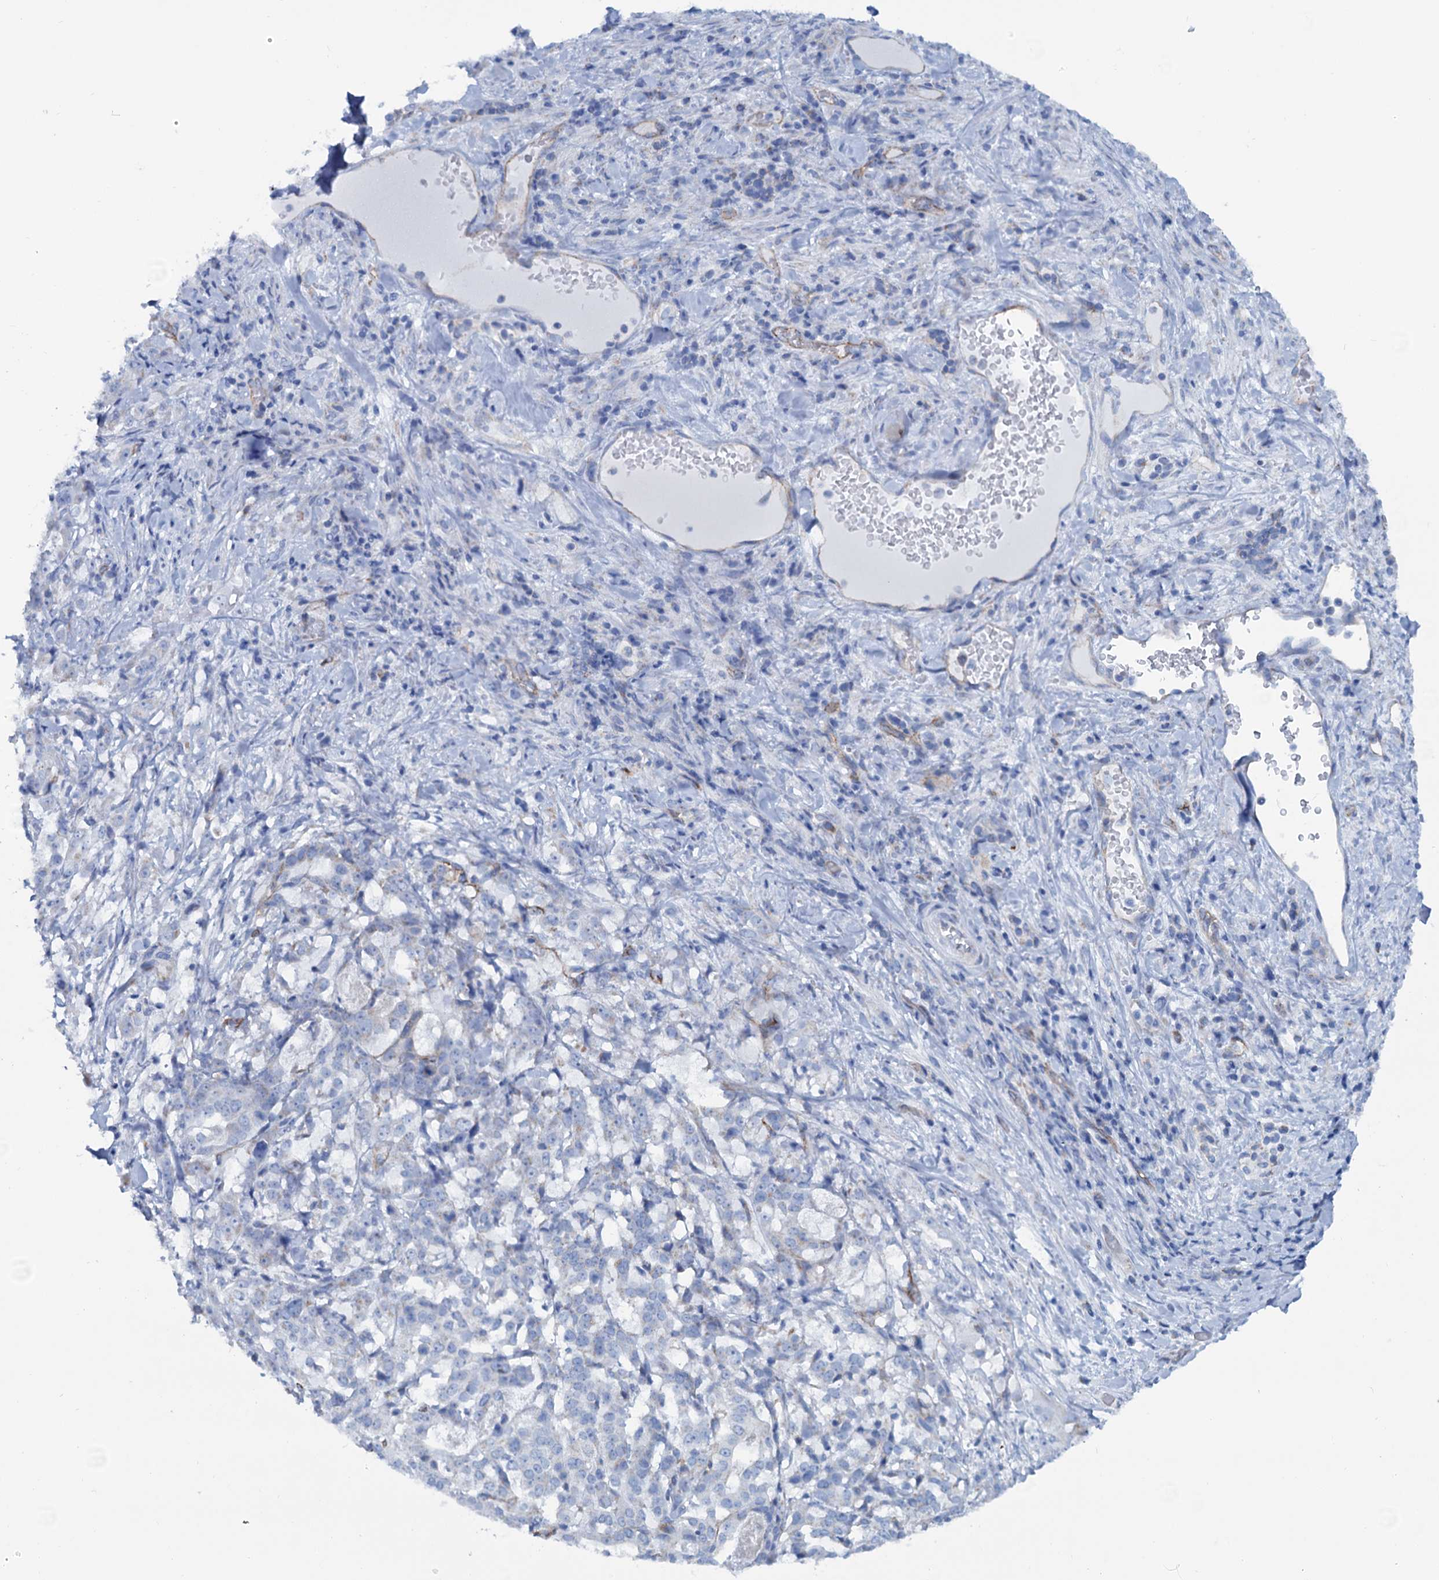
{"staining": {"intensity": "negative", "quantity": "none", "location": "none"}, "tissue": "stomach cancer", "cell_type": "Tumor cells", "image_type": "cancer", "snomed": [{"axis": "morphology", "description": "Adenocarcinoma, NOS"}, {"axis": "topography", "description": "Stomach"}], "caption": "Immunohistochemistry (IHC) histopathology image of human stomach cancer (adenocarcinoma) stained for a protein (brown), which shows no expression in tumor cells.", "gene": "SLC1A3", "patient": {"sex": "male", "age": 48}}